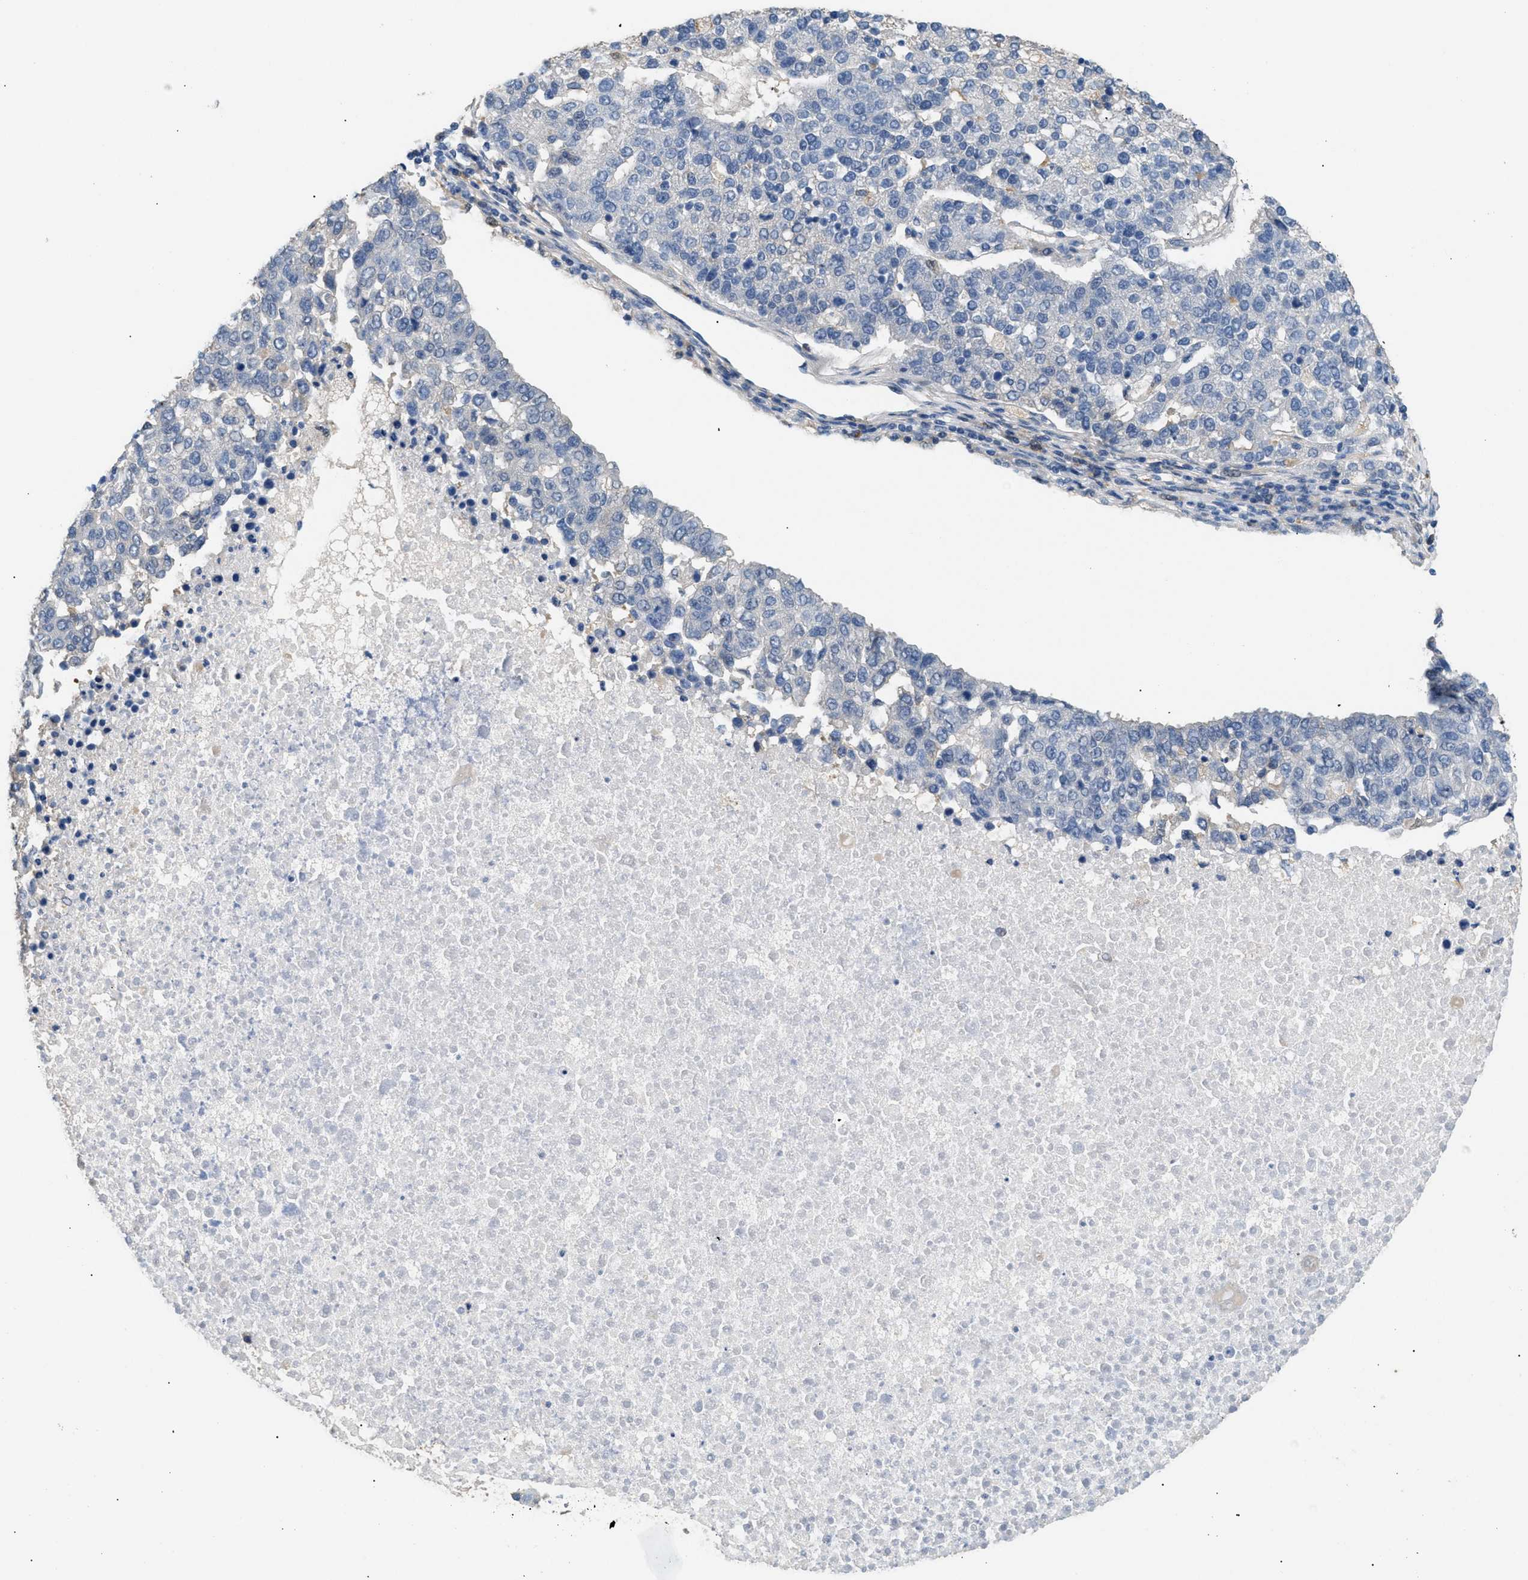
{"staining": {"intensity": "negative", "quantity": "none", "location": "none"}, "tissue": "pancreatic cancer", "cell_type": "Tumor cells", "image_type": "cancer", "snomed": [{"axis": "morphology", "description": "Adenocarcinoma, NOS"}, {"axis": "topography", "description": "Pancreas"}], "caption": "An IHC photomicrograph of pancreatic cancer is shown. There is no staining in tumor cells of pancreatic cancer.", "gene": "AKR1A1", "patient": {"sex": "female", "age": 61}}